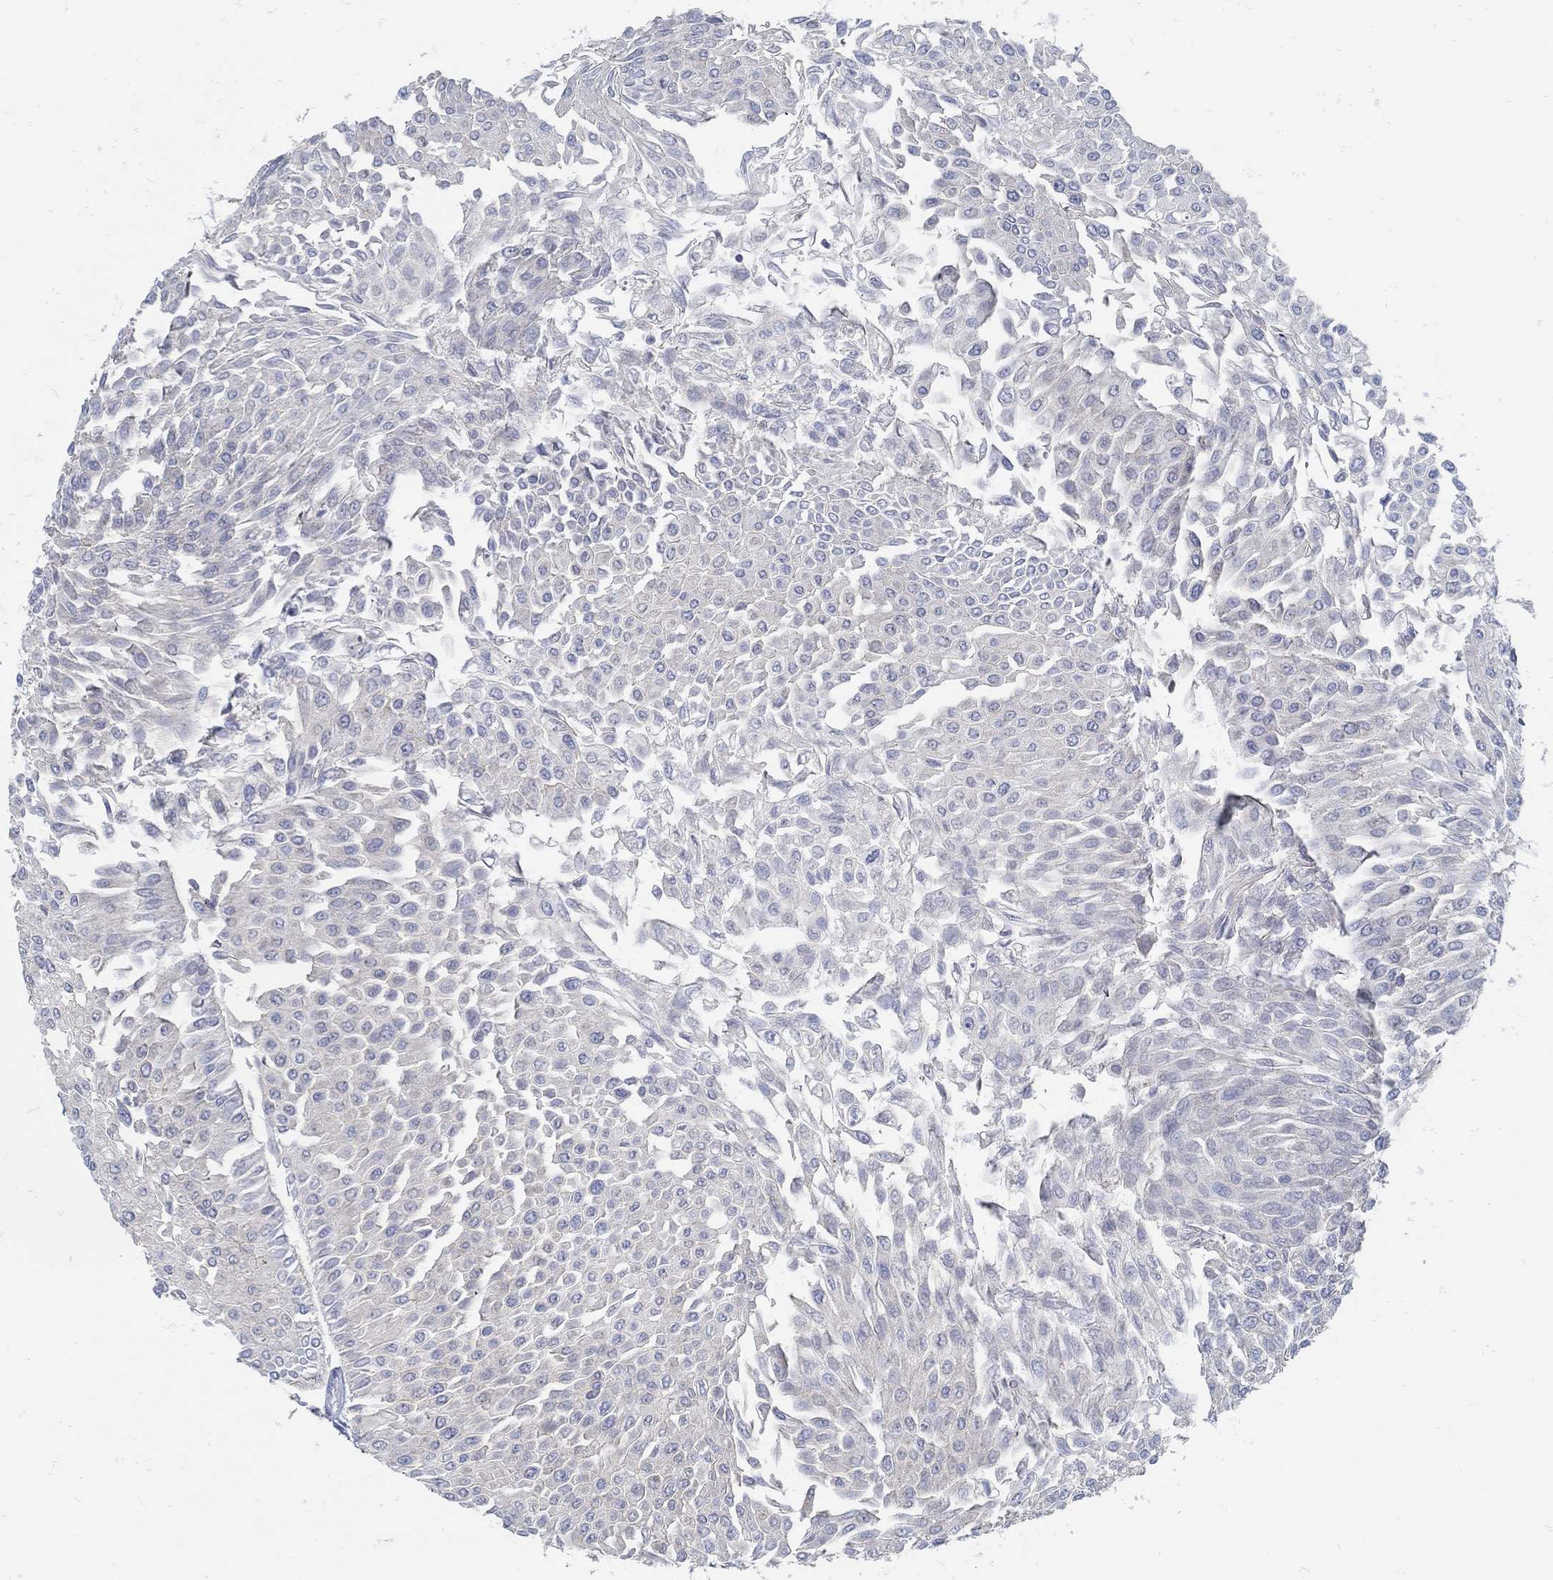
{"staining": {"intensity": "negative", "quantity": "none", "location": "none"}, "tissue": "urothelial cancer", "cell_type": "Tumor cells", "image_type": "cancer", "snomed": [{"axis": "morphology", "description": "Urothelial carcinoma, Low grade"}, {"axis": "topography", "description": "Urinary bladder"}], "caption": "High power microscopy histopathology image of an immunohistochemistry photomicrograph of low-grade urothelial carcinoma, revealing no significant staining in tumor cells.", "gene": "ZFAND4", "patient": {"sex": "male", "age": 67}}